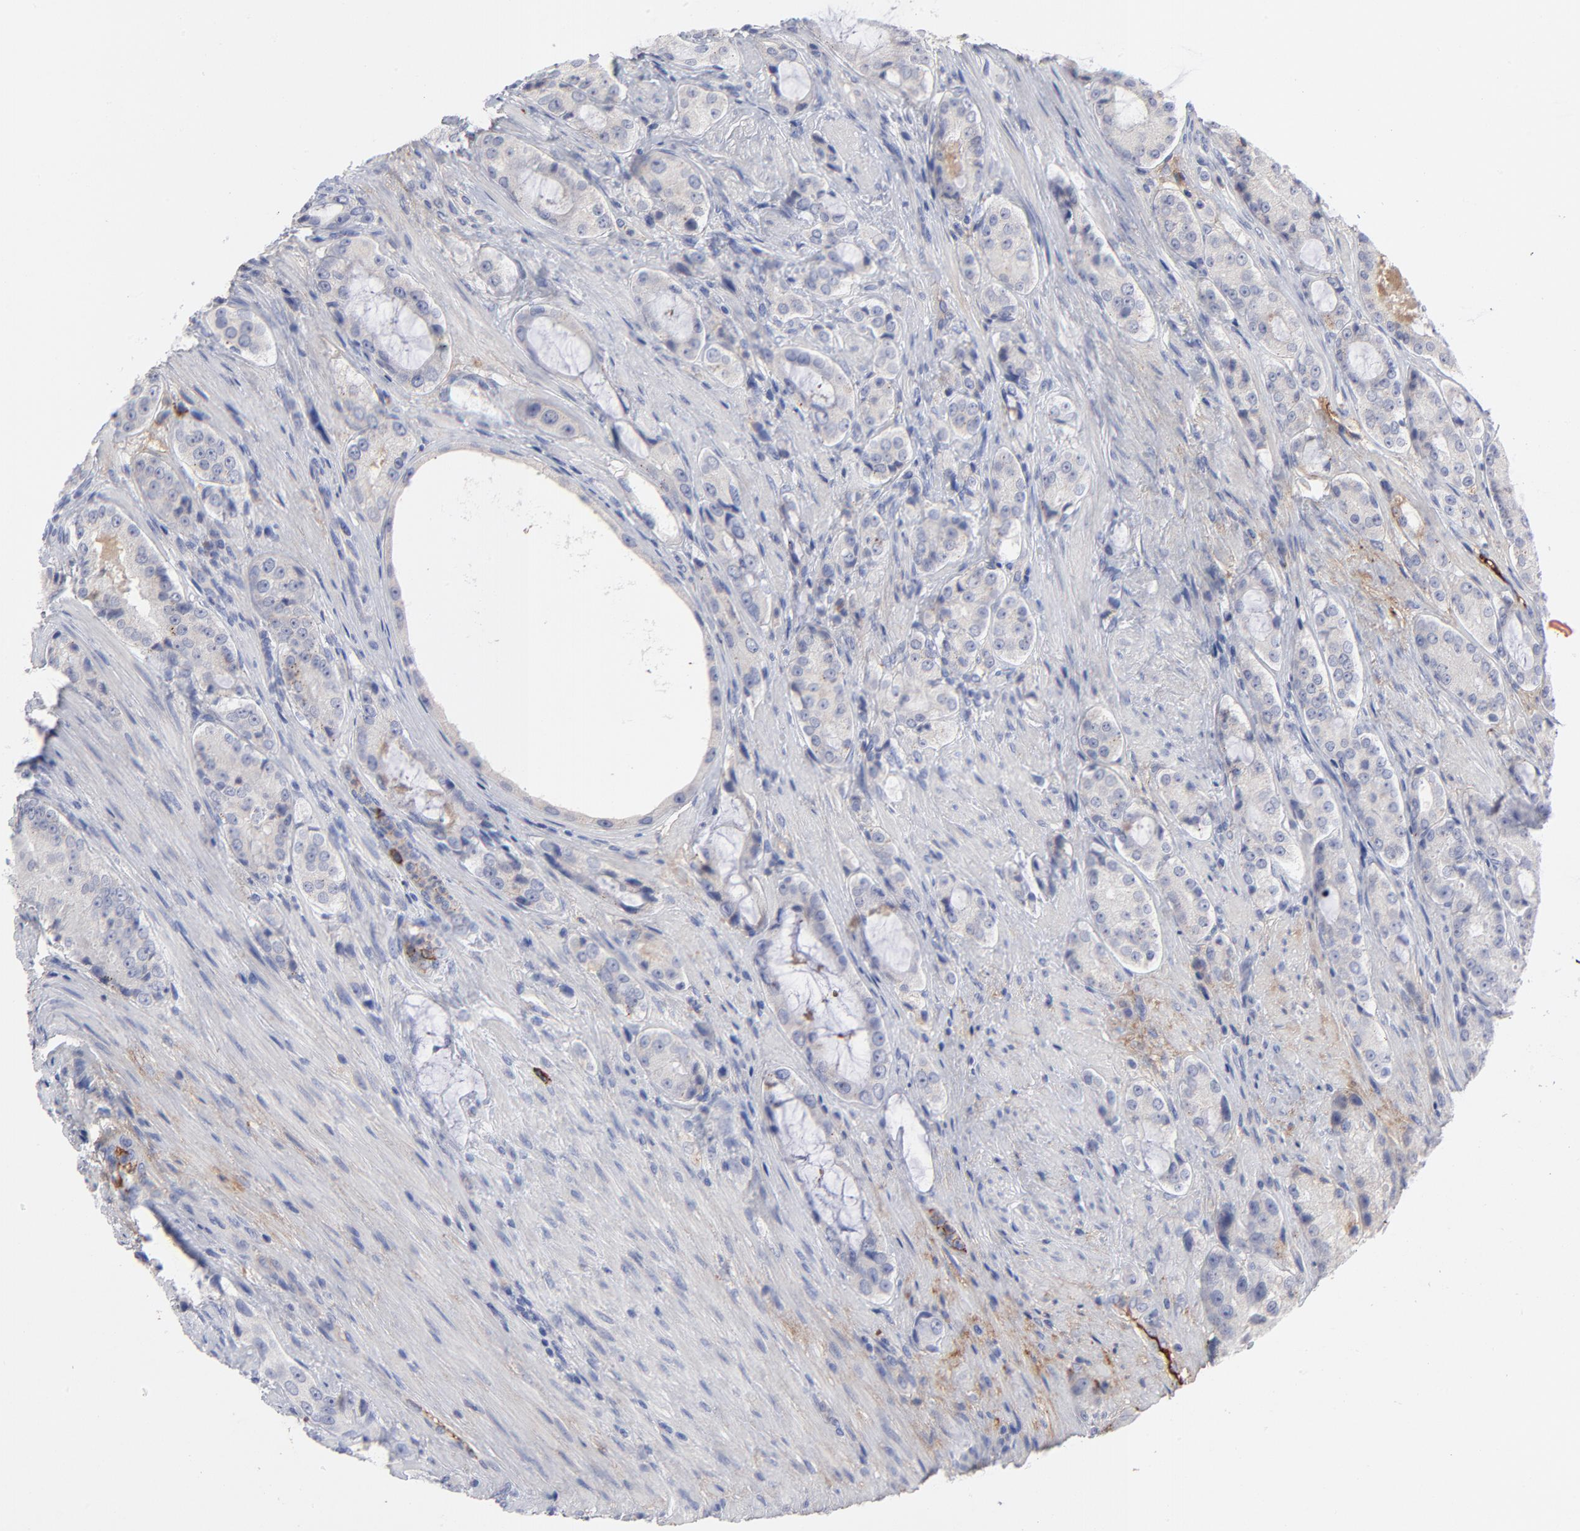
{"staining": {"intensity": "negative", "quantity": "none", "location": "none"}, "tissue": "prostate cancer", "cell_type": "Tumor cells", "image_type": "cancer", "snomed": [{"axis": "morphology", "description": "Adenocarcinoma, High grade"}, {"axis": "topography", "description": "Prostate"}], "caption": "DAB immunohistochemical staining of human prostate adenocarcinoma (high-grade) displays no significant staining in tumor cells. The staining was performed using DAB (3,3'-diaminobenzidine) to visualize the protein expression in brown, while the nuclei were stained in blue with hematoxylin (Magnification: 20x).", "gene": "CCR3", "patient": {"sex": "male", "age": 72}}